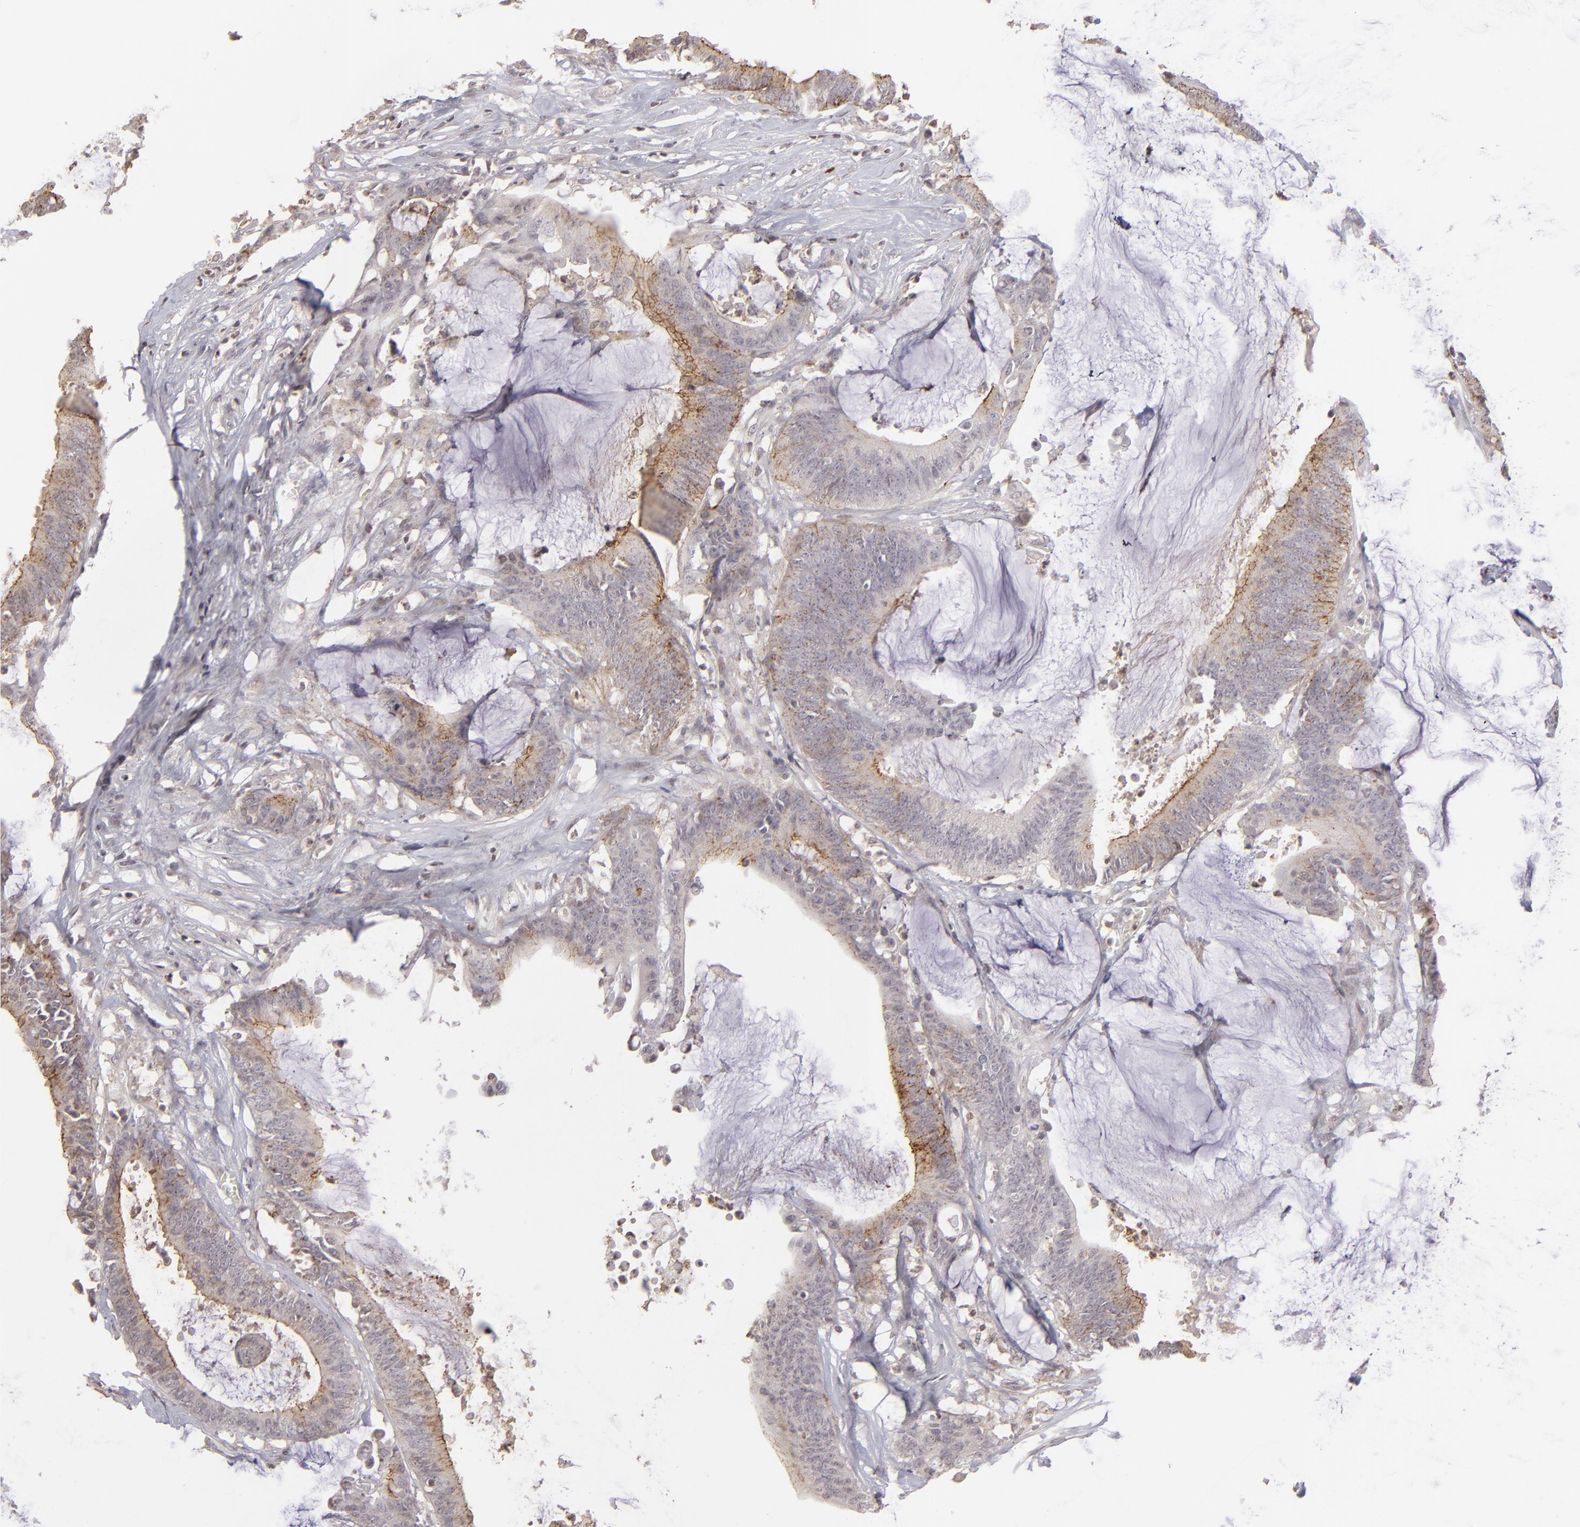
{"staining": {"intensity": "moderate", "quantity": "25%-75%", "location": "cytoplasmic/membranous"}, "tissue": "colorectal cancer", "cell_type": "Tumor cells", "image_type": "cancer", "snomed": [{"axis": "morphology", "description": "Adenocarcinoma, NOS"}, {"axis": "topography", "description": "Rectum"}], "caption": "Immunohistochemistry (DAB (3,3'-diaminobenzidine)) staining of adenocarcinoma (colorectal) shows moderate cytoplasmic/membranous protein staining in about 25%-75% of tumor cells.", "gene": "CLDN2", "patient": {"sex": "female", "age": 66}}